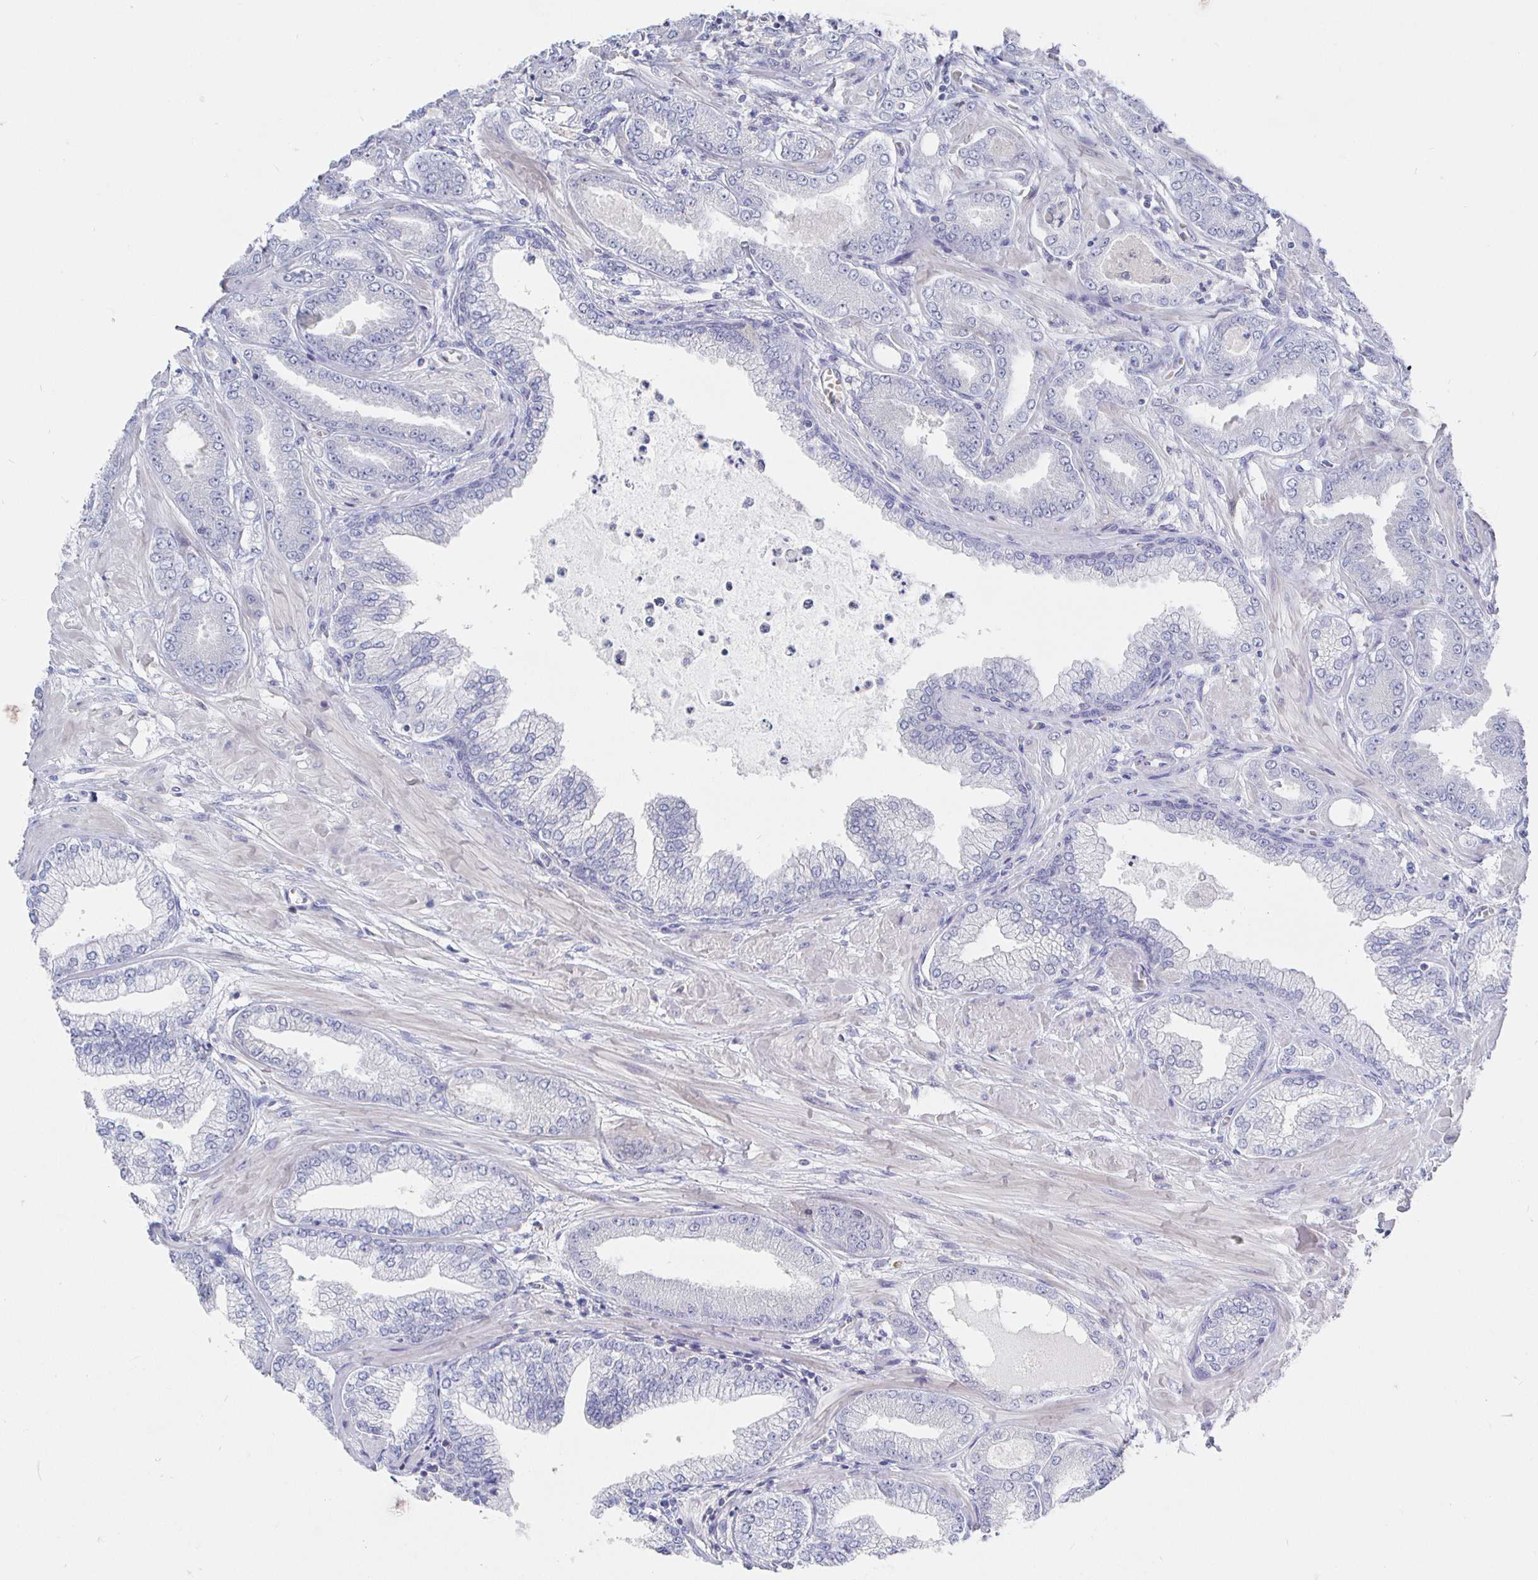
{"staining": {"intensity": "negative", "quantity": "none", "location": "none"}, "tissue": "prostate cancer", "cell_type": "Tumor cells", "image_type": "cancer", "snomed": [{"axis": "morphology", "description": "Adenocarcinoma, Low grade"}, {"axis": "topography", "description": "Prostate"}], "caption": "The micrograph displays no significant staining in tumor cells of prostate cancer.", "gene": "LRRC23", "patient": {"sex": "male", "age": 55}}